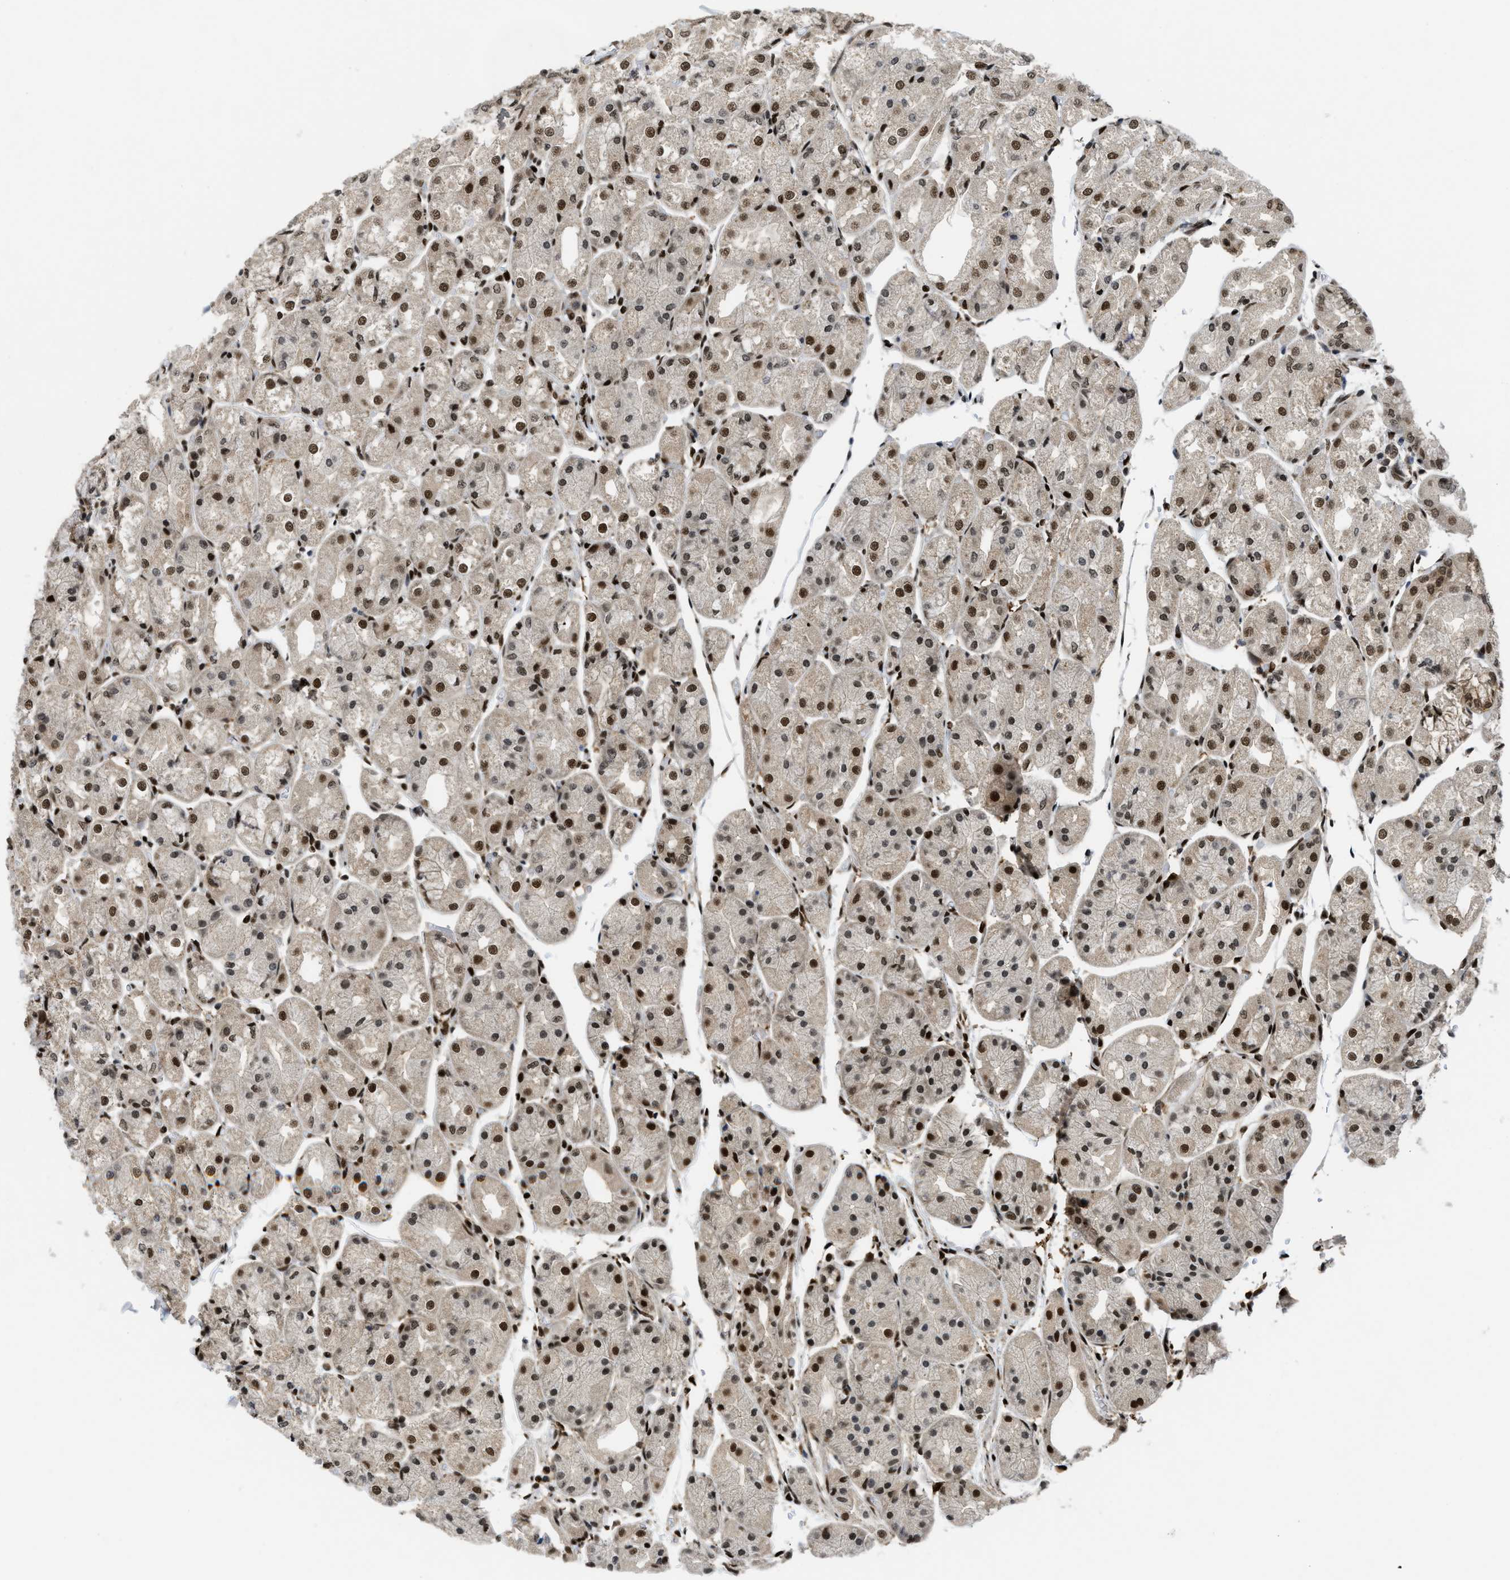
{"staining": {"intensity": "strong", "quantity": "25%-75%", "location": "cytoplasmic/membranous,nuclear"}, "tissue": "stomach", "cell_type": "Glandular cells", "image_type": "normal", "snomed": [{"axis": "morphology", "description": "Normal tissue, NOS"}, {"axis": "topography", "description": "Stomach, upper"}], "caption": "An IHC micrograph of normal tissue is shown. Protein staining in brown labels strong cytoplasmic/membranous,nuclear positivity in stomach within glandular cells.", "gene": "RFX5", "patient": {"sex": "male", "age": 72}}